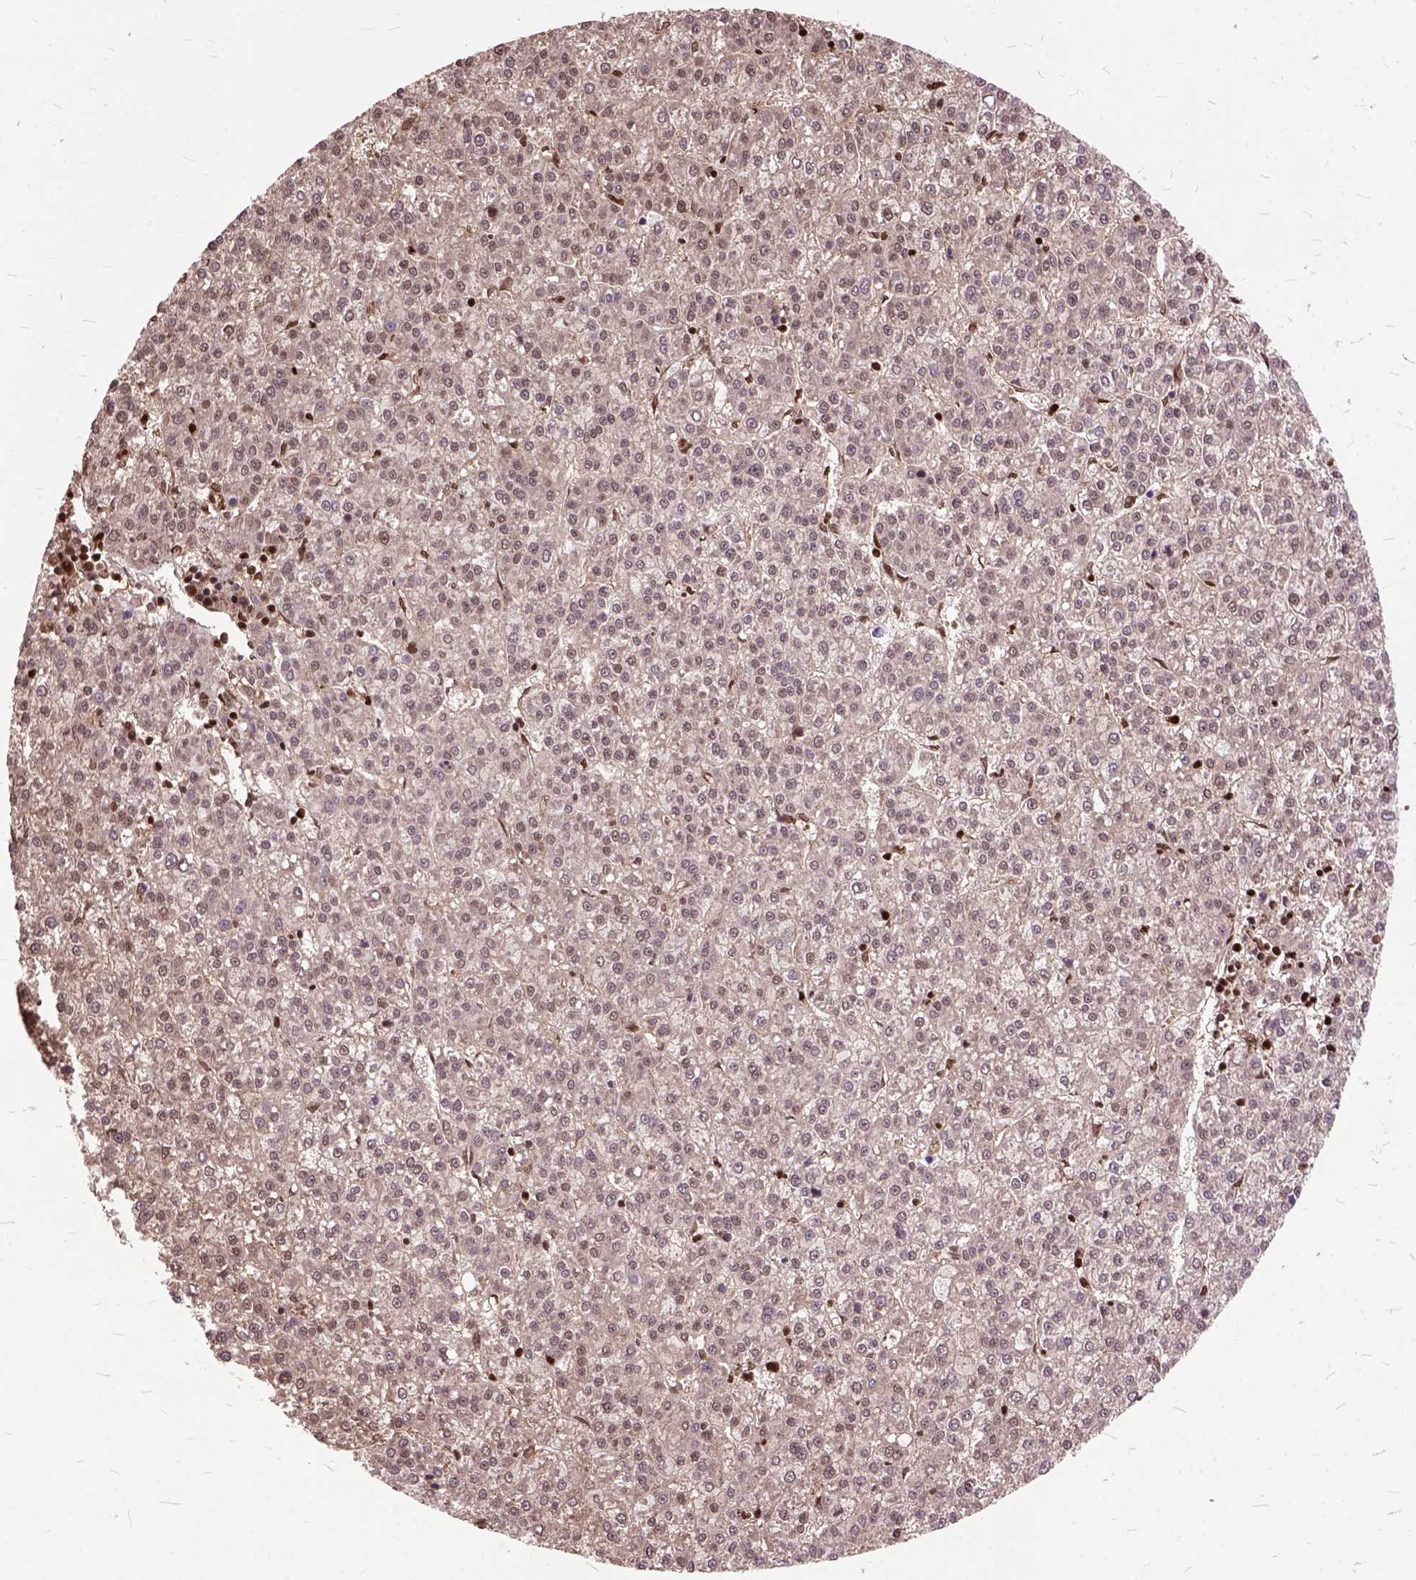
{"staining": {"intensity": "moderate", "quantity": ">75%", "location": "cytoplasmic/membranous,nuclear"}, "tissue": "liver cancer", "cell_type": "Tumor cells", "image_type": "cancer", "snomed": [{"axis": "morphology", "description": "Carcinoma, Hepatocellular, NOS"}, {"axis": "topography", "description": "Liver"}], "caption": "Hepatocellular carcinoma (liver) tissue shows moderate cytoplasmic/membranous and nuclear staining in about >75% of tumor cells", "gene": "ORC5", "patient": {"sex": "female", "age": 58}}